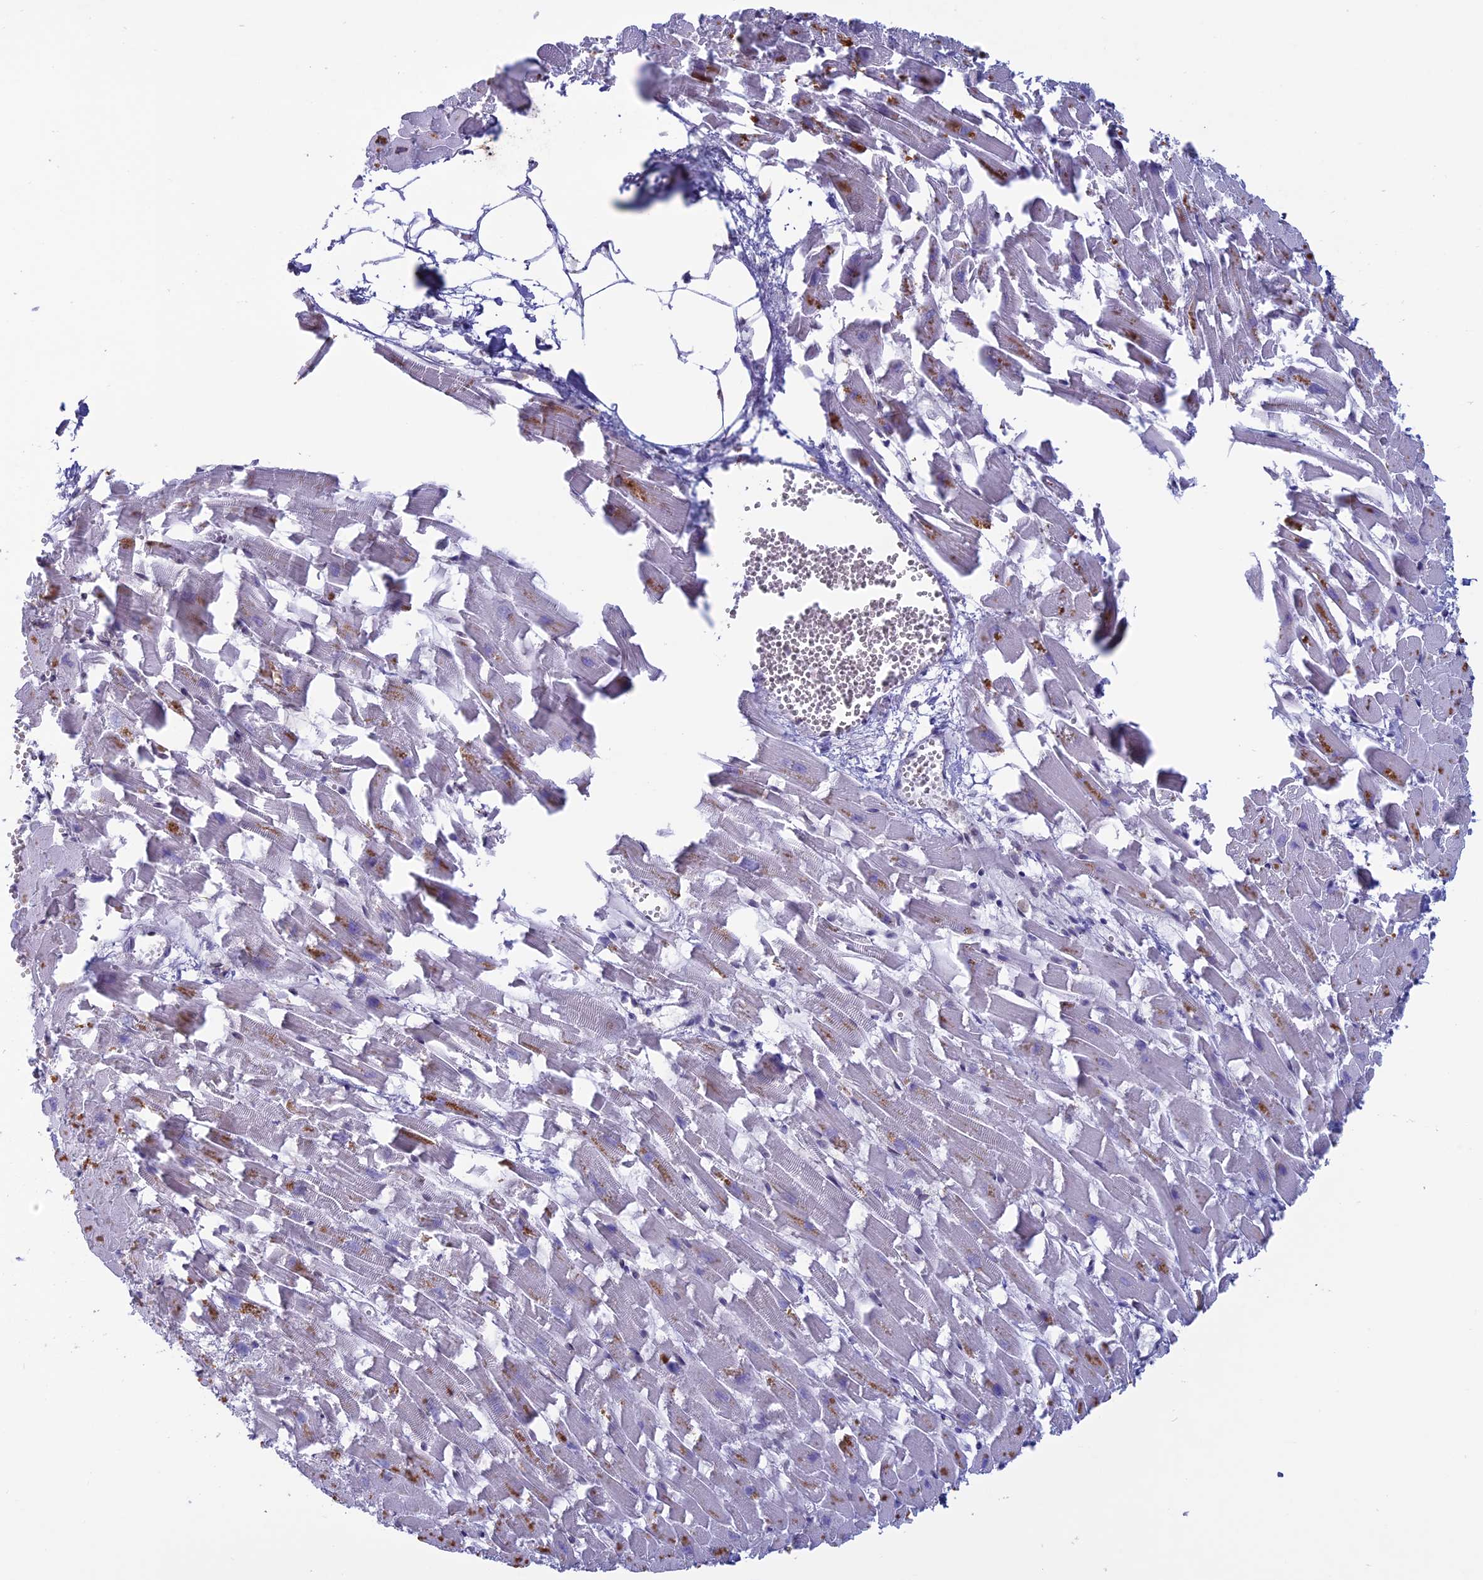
{"staining": {"intensity": "negative", "quantity": "none", "location": "none"}, "tissue": "heart muscle", "cell_type": "Cardiomyocytes", "image_type": "normal", "snomed": [{"axis": "morphology", "description": "Normal tissue, NOS"}, {"axis": "topography", "description": "Heart"}], "caption": "Protein analysis of unremarkable heart muscle reveals no significant expression in cardiomyocytes. (Immunohistochemistry, brightfield microscopy, high magnification).", "gene": "WDR46", "patient": {"sex": "female", "age": 64}}